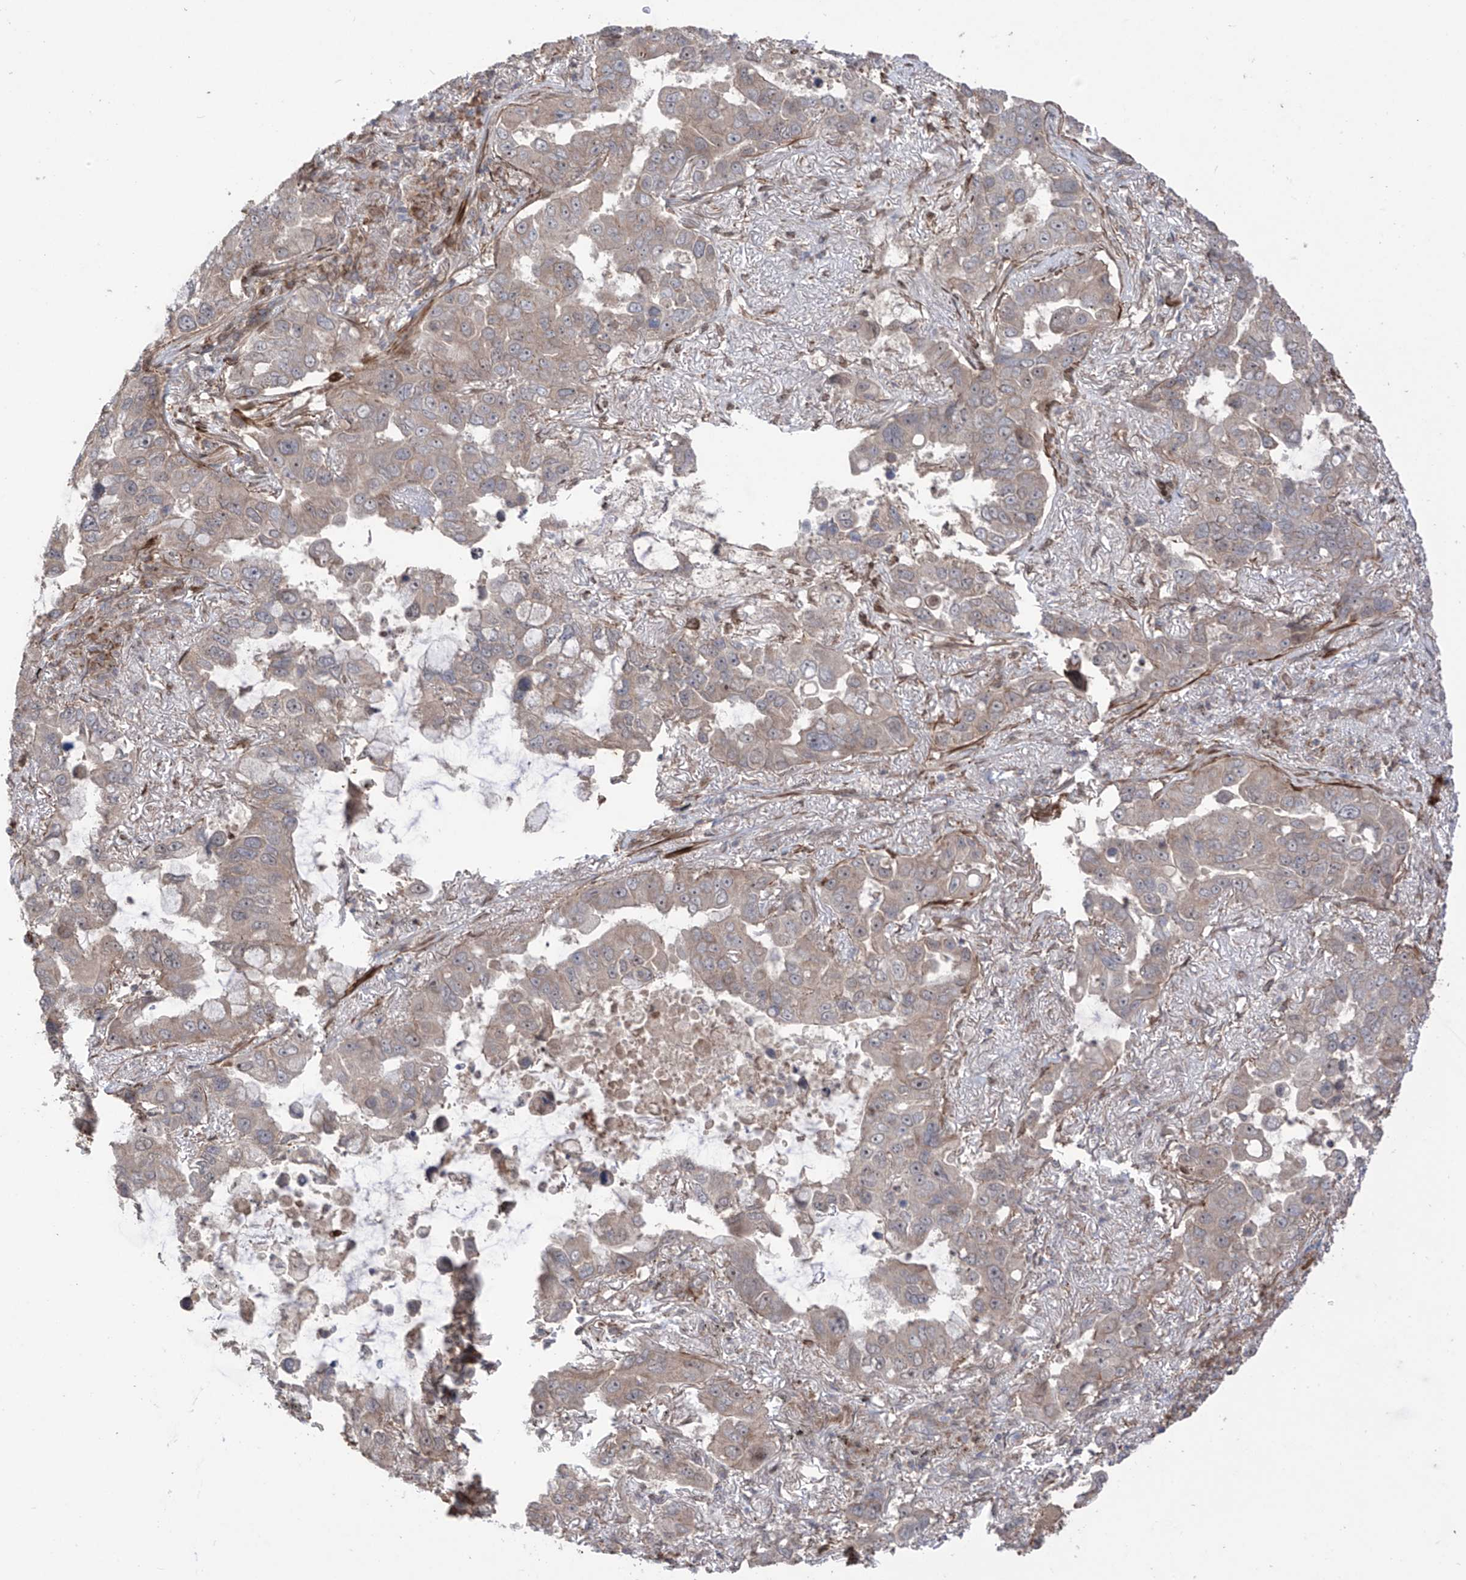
{"staining": {"intensity": "weak", "quantity": "25%-75%", "location": "cytoplasmic/membranous"}, "tissue": "lung cancer", "cell_type": "Tumor cells", "image_type": "cancer", "snomed": [{"axis": "morphology", "description": "Adenocarcinoma, NOS"}, {"axis": "topography", "description": "Lung"}], "caption": "Lung cancer tissue reveals weak cytoplasmic/membranous staining in about 25%-75% of tumor cells (IHC, brightfield microscopy, high magnification).", "gene": "LRRC74A", "patient": {"sex": "male", "age": 64}}